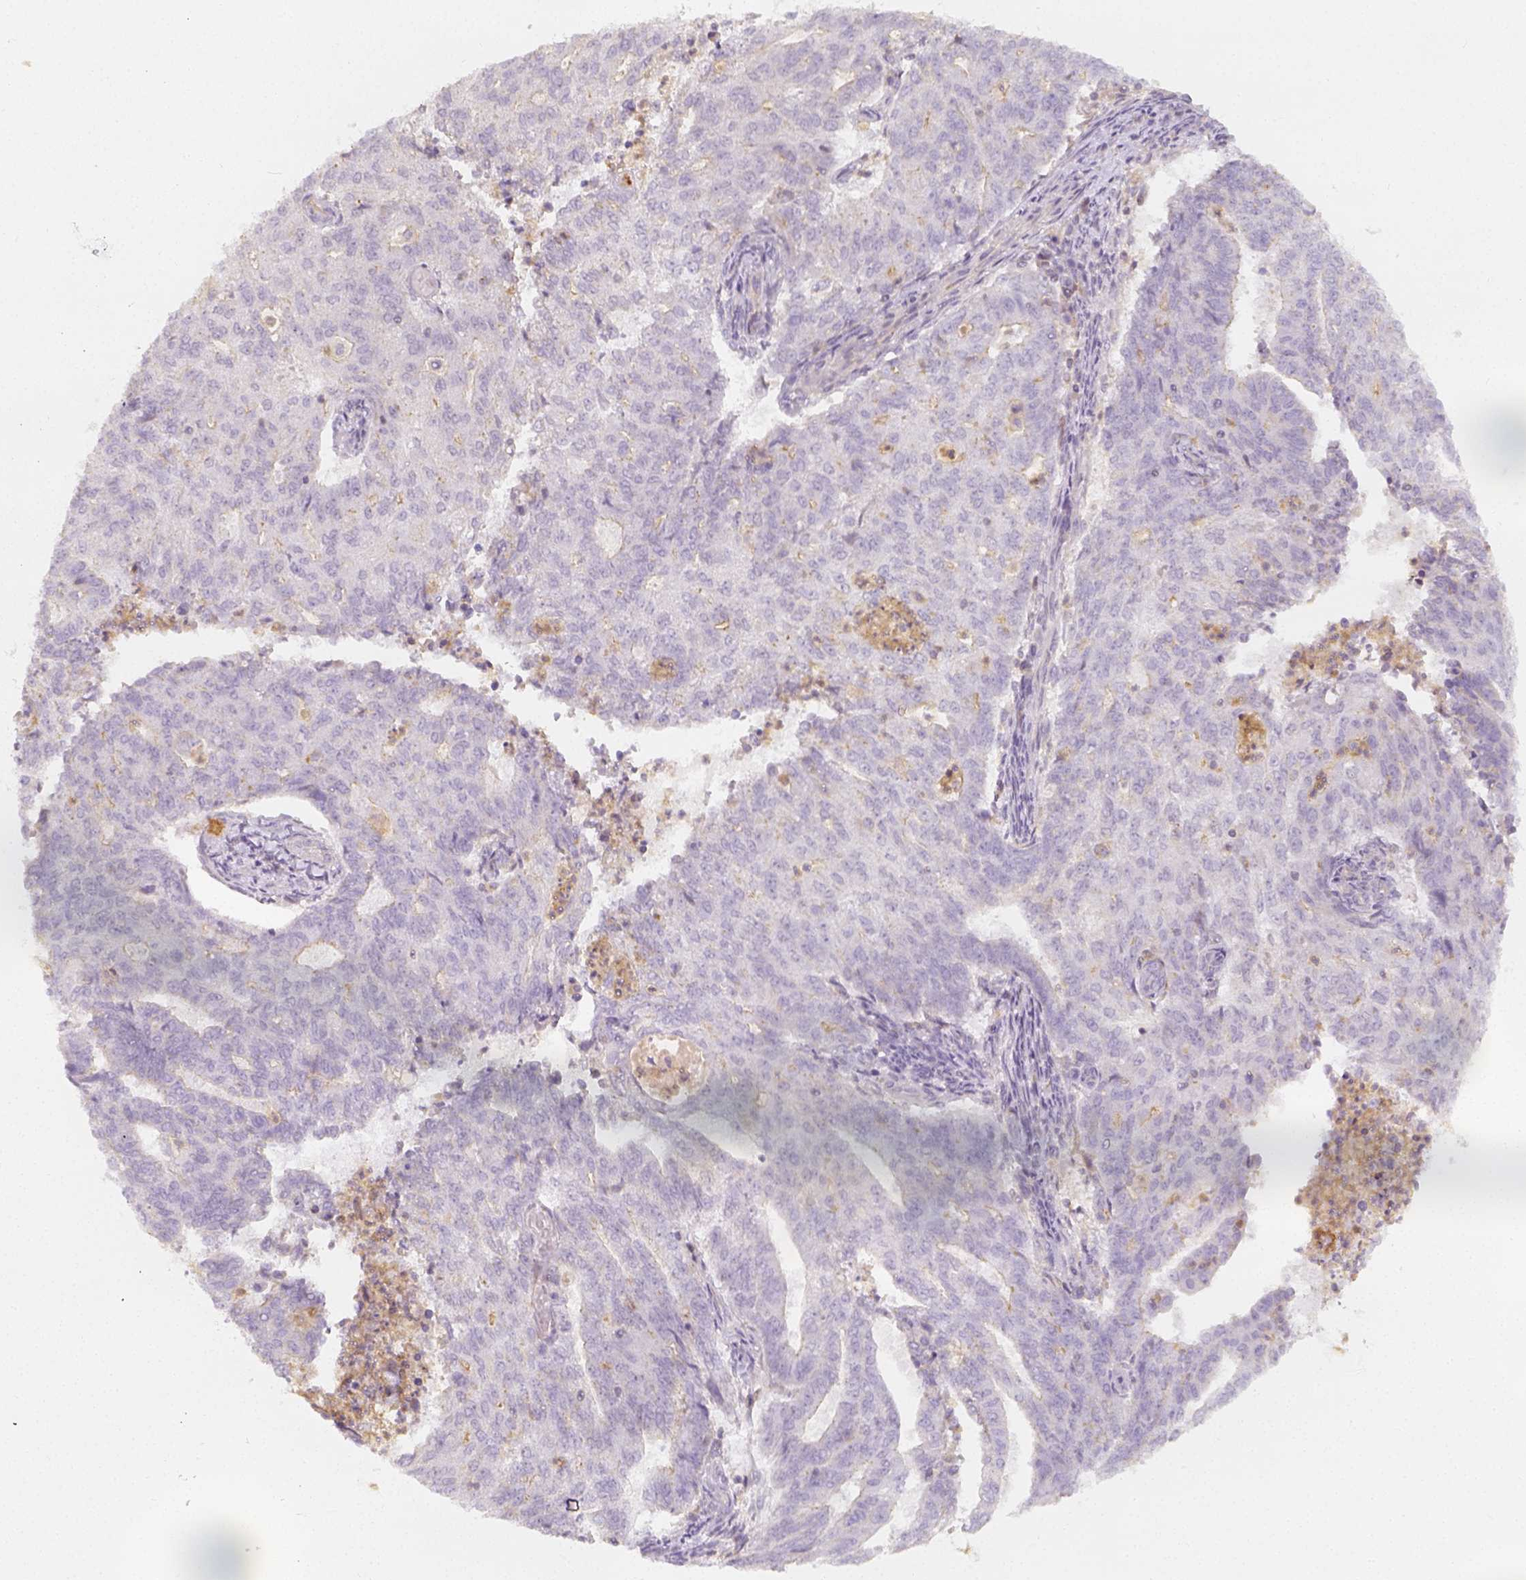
{"staining": {"intensity": "negative", "quantity": "none", "location": "none"}, "tissue": "endometrial cancer", "cell_type": "Tumor cells", "image_type": "cancer", "snomed": [{"axis": "morphology", "description": "Adenocarcinoma, NOS"}, {"axis": "topography", "description": "Endometrium"}], "caption": "An immunohistochemistry image of adenocarcinoma (endometrial) is shown. There is no staining in tumor cells of adenocarcinoma (endometrial). (DAB (3,3'-diaminobenzidine) immunohistochemistry visualized using brightfield microscopy, high magnification).", "gene": "PTPRJ", "patient": {"sex": "female", "age": 82}}